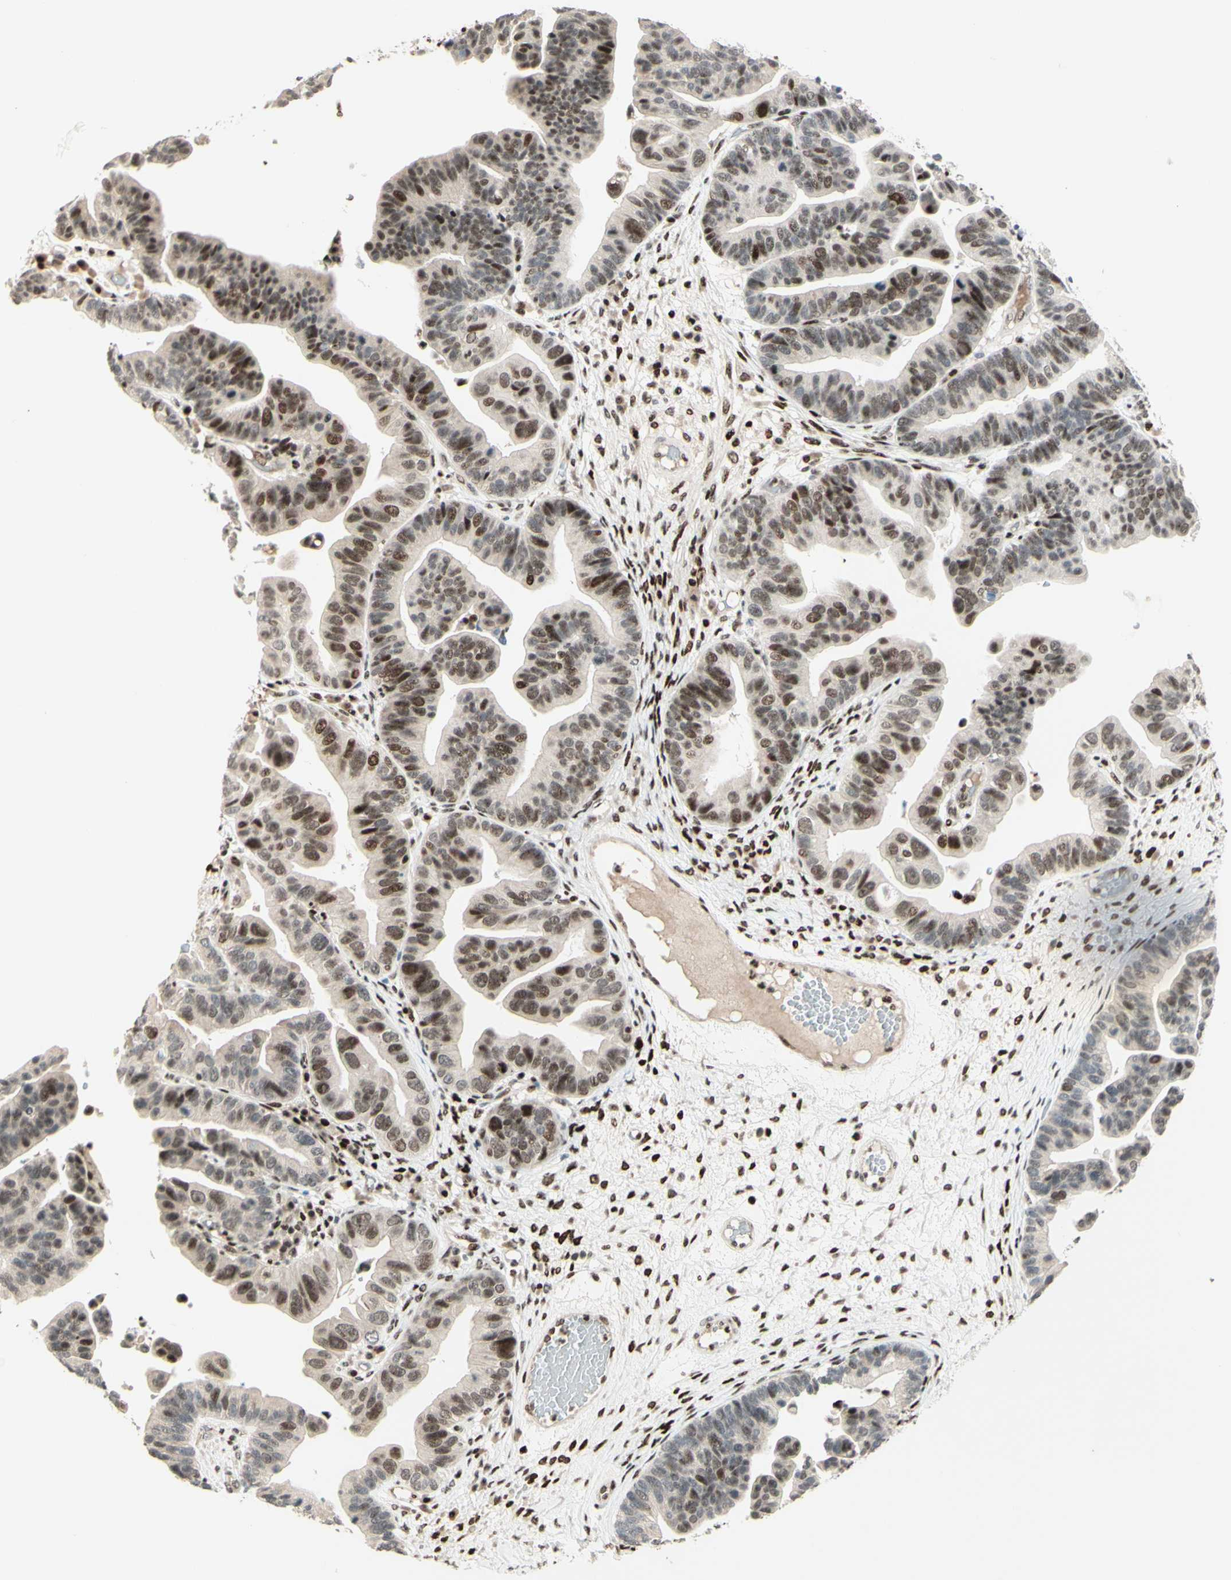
{"staining": {"intensity": "moderate", "quantity": "25%-75%", "location": "nuclear"}, "tissue": "ovarian cancer", "cell_type": "Tumor cells", "image_type": "cancer", "snomed": [{"axis": "morphology", "description": "Cystadenocarcinoma, serous, NOS"}, {"axis": "topography", "description": "Ovary"}], "caption": "Protein positivity by immunohistochemistry (IHC) demonstrates moderate nuclear positivity in about 25%-75% of tumor cells in ovarian cancer.", "gene": "CDKL5", "patient": {"sex": "female", "age": 56}}